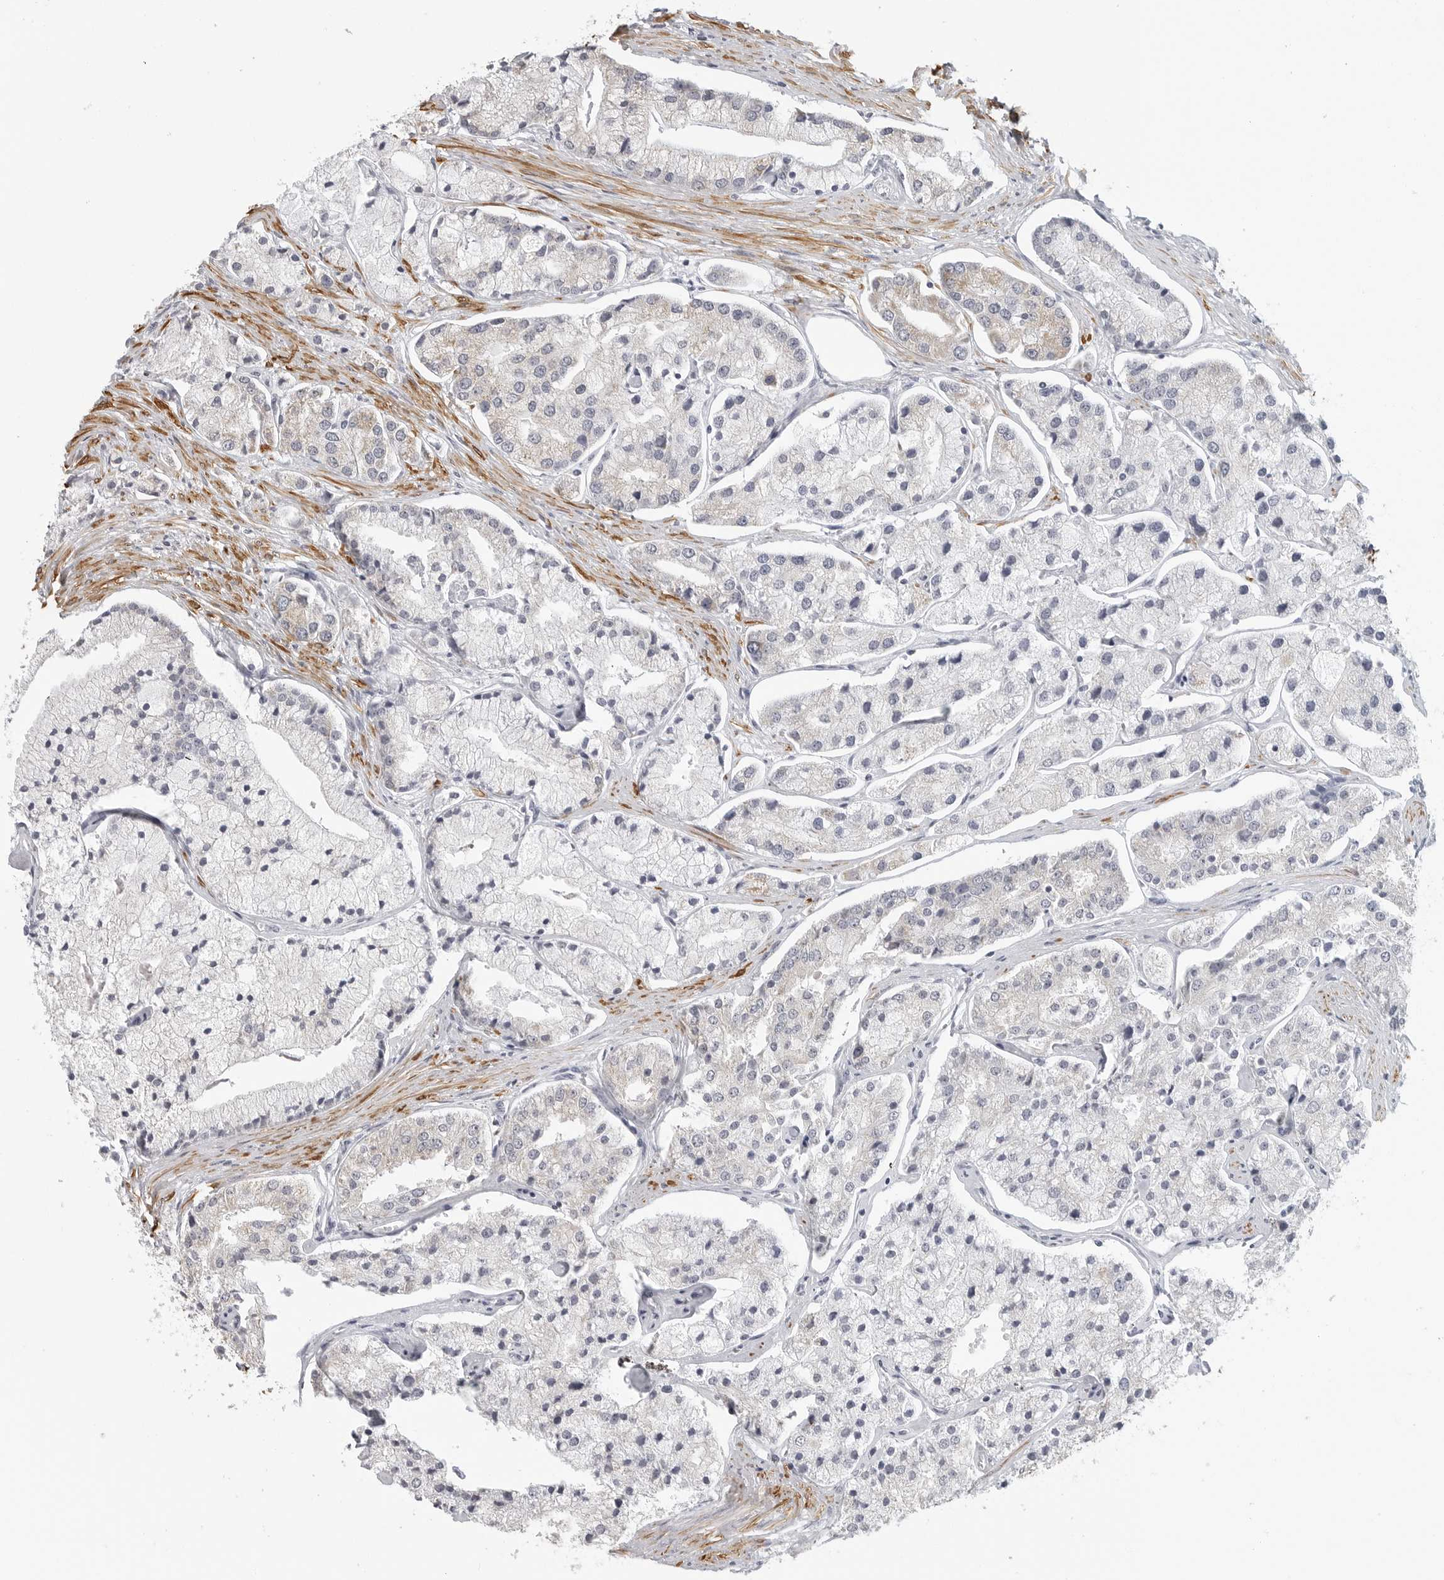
{"staining": {"intensity": "negative", "quantity": "none", "location": "none"}, "tissue": "prostate cancer", "cell_type": "Tumor cells", "image_type": "cancer", "snomed": [{"axis": "morphology", "description": "Adenocarcinoma, High grade"}, {"axis": "topography", "description": "Prostate"}], "caption": "This is a image of IHC staining of prostate cancer (high-grade adenocarcinoma), which shows no staining in tumor cells.", "gene": "MAP7D1", "patient": {"sex": "male", "age": 50}}